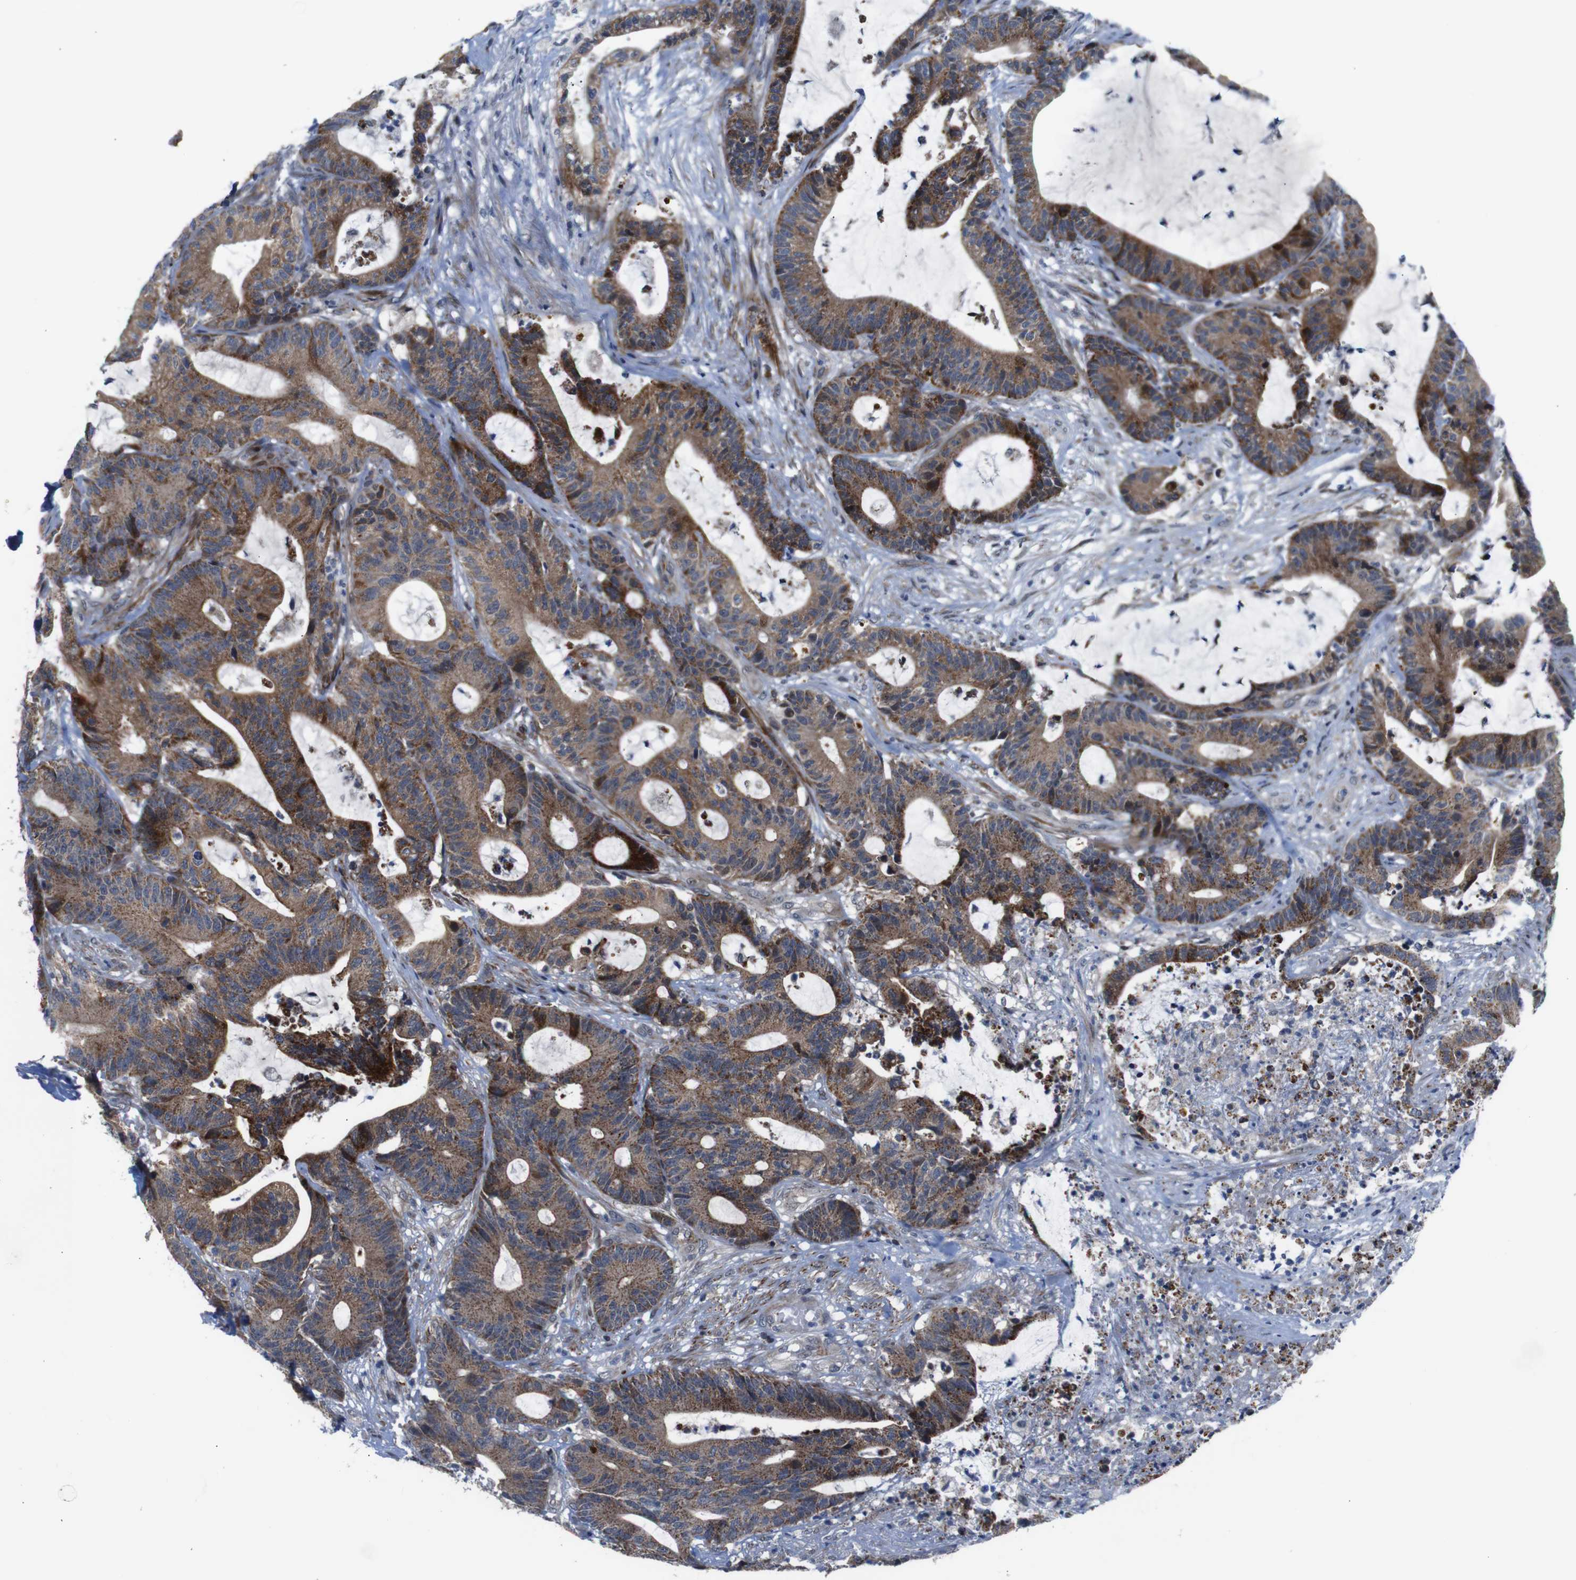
{"staining": {"intensity": "moderate", "quantity": ">75%", "location": "cytoplasmic/membranous"}, "tissue": "colorectal cancer", "cell_type": "Tumor cells", "image_type": "cancer", "snomed": [{"axis": "morphology", "description": "Adenocarcinoma, NOS"}, {"axis": "topography", "description": "Colon"}], "caption": "This is a micrograph of immunohistochemistry staining of adenocarcinoma (colorectal), which shows moderate positivity in the cytoplasmic/membranous of tumor cells.", "gene": "ATP7B", "patient": {"sex": "female", "age": 84}}